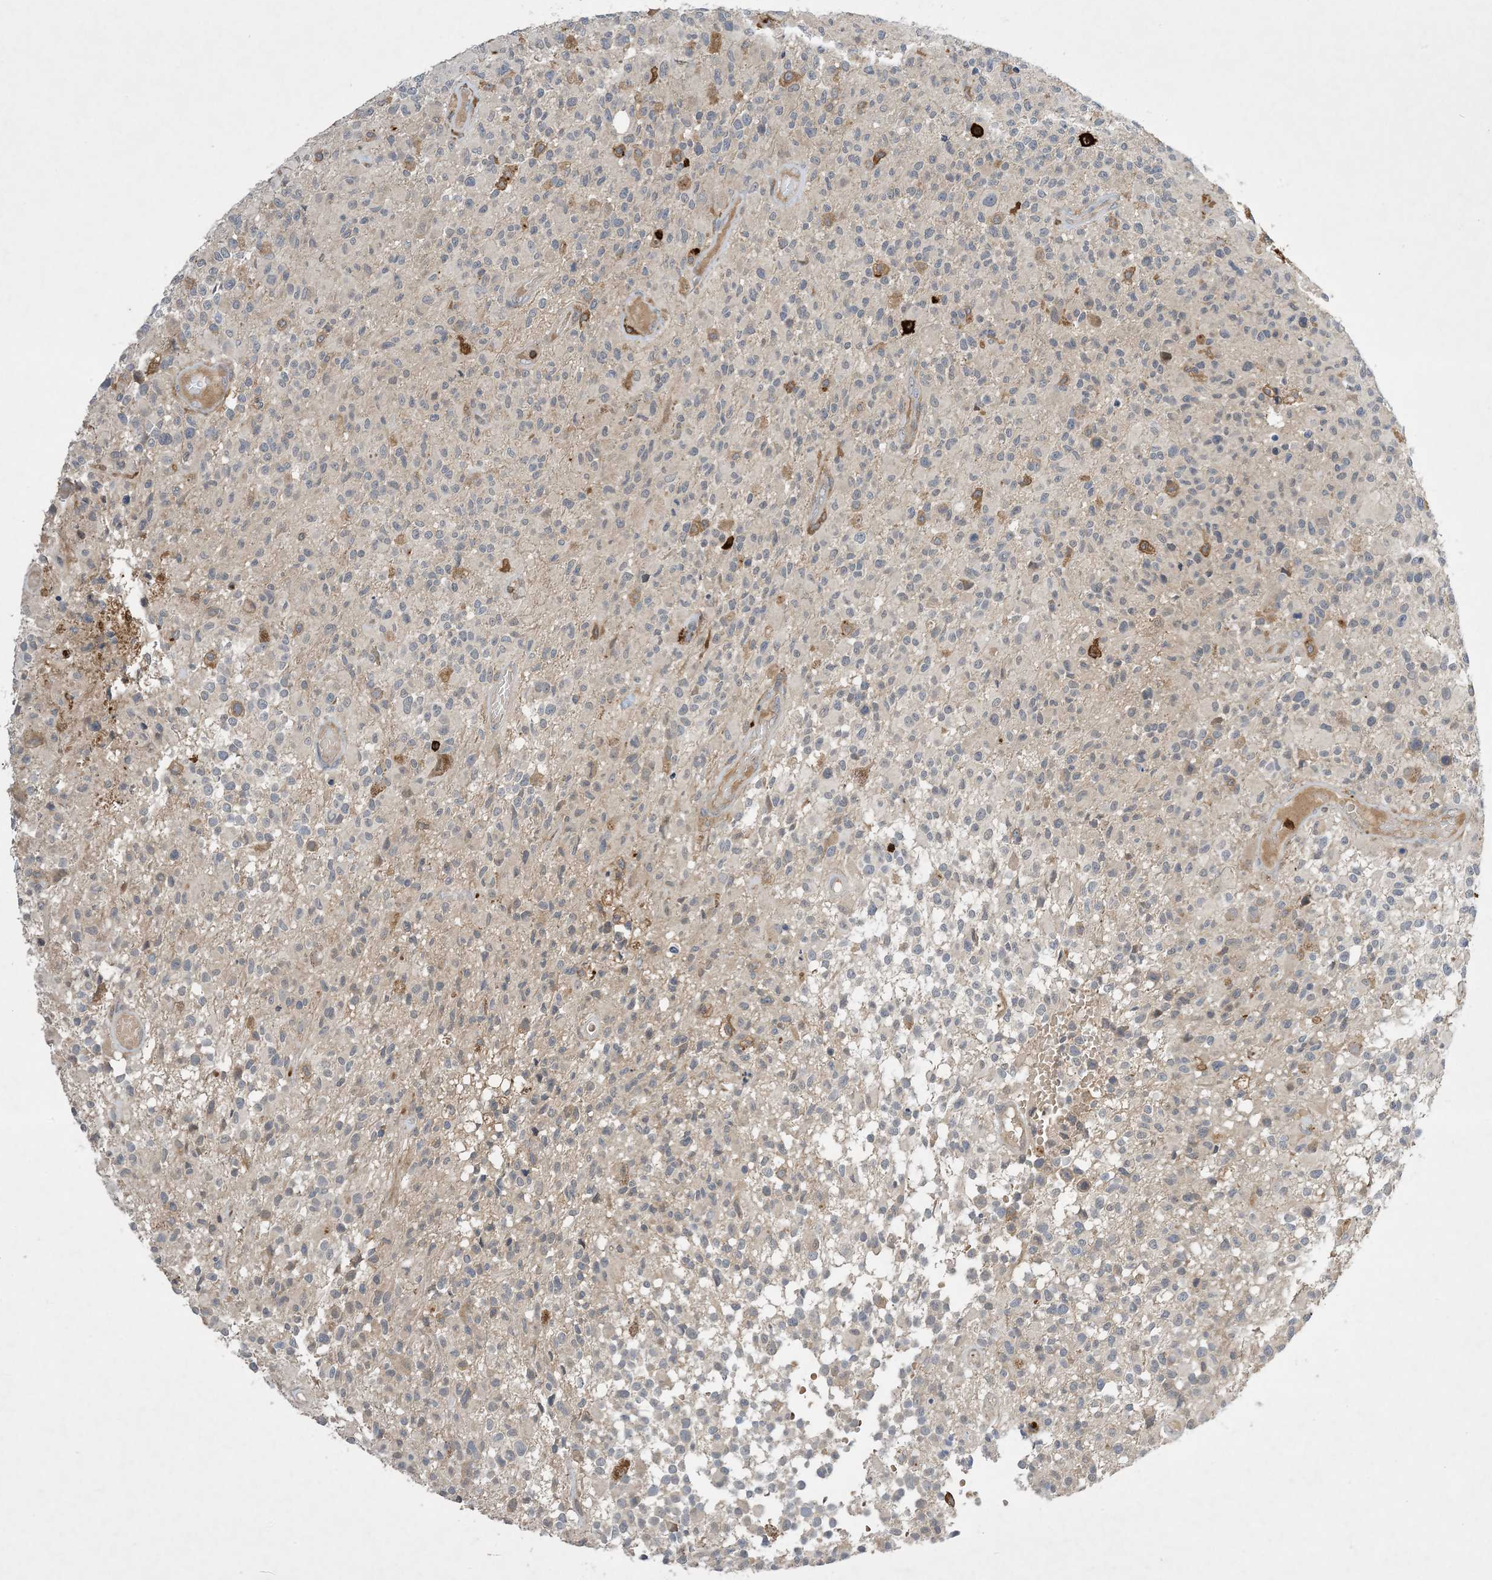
{"staining": {"intensity": "negative", "quantity": "none", "location": "none"}, "tissue": "glioma", "cell_type": "Tumor cells", "image_type": "cancer", "snomed": [{"axis": "morphology", "description": "Glioma, malignant, High grade"}, {"axis": "morphology", "description": "Glioblastoma, NOS"}, {"axis": "topography", "description": "Brain"}], "caption": "DAB immunohistochemical staining of malignant high-grade glioma exhibits no significant staining in tumor cells. (Stains: DAB IHC with hematoxylin counter stain, Microscopy: brightfield microscopy at high magnification).", "gene": "AK9", "patient": {"sex": "male", "age": 60}}